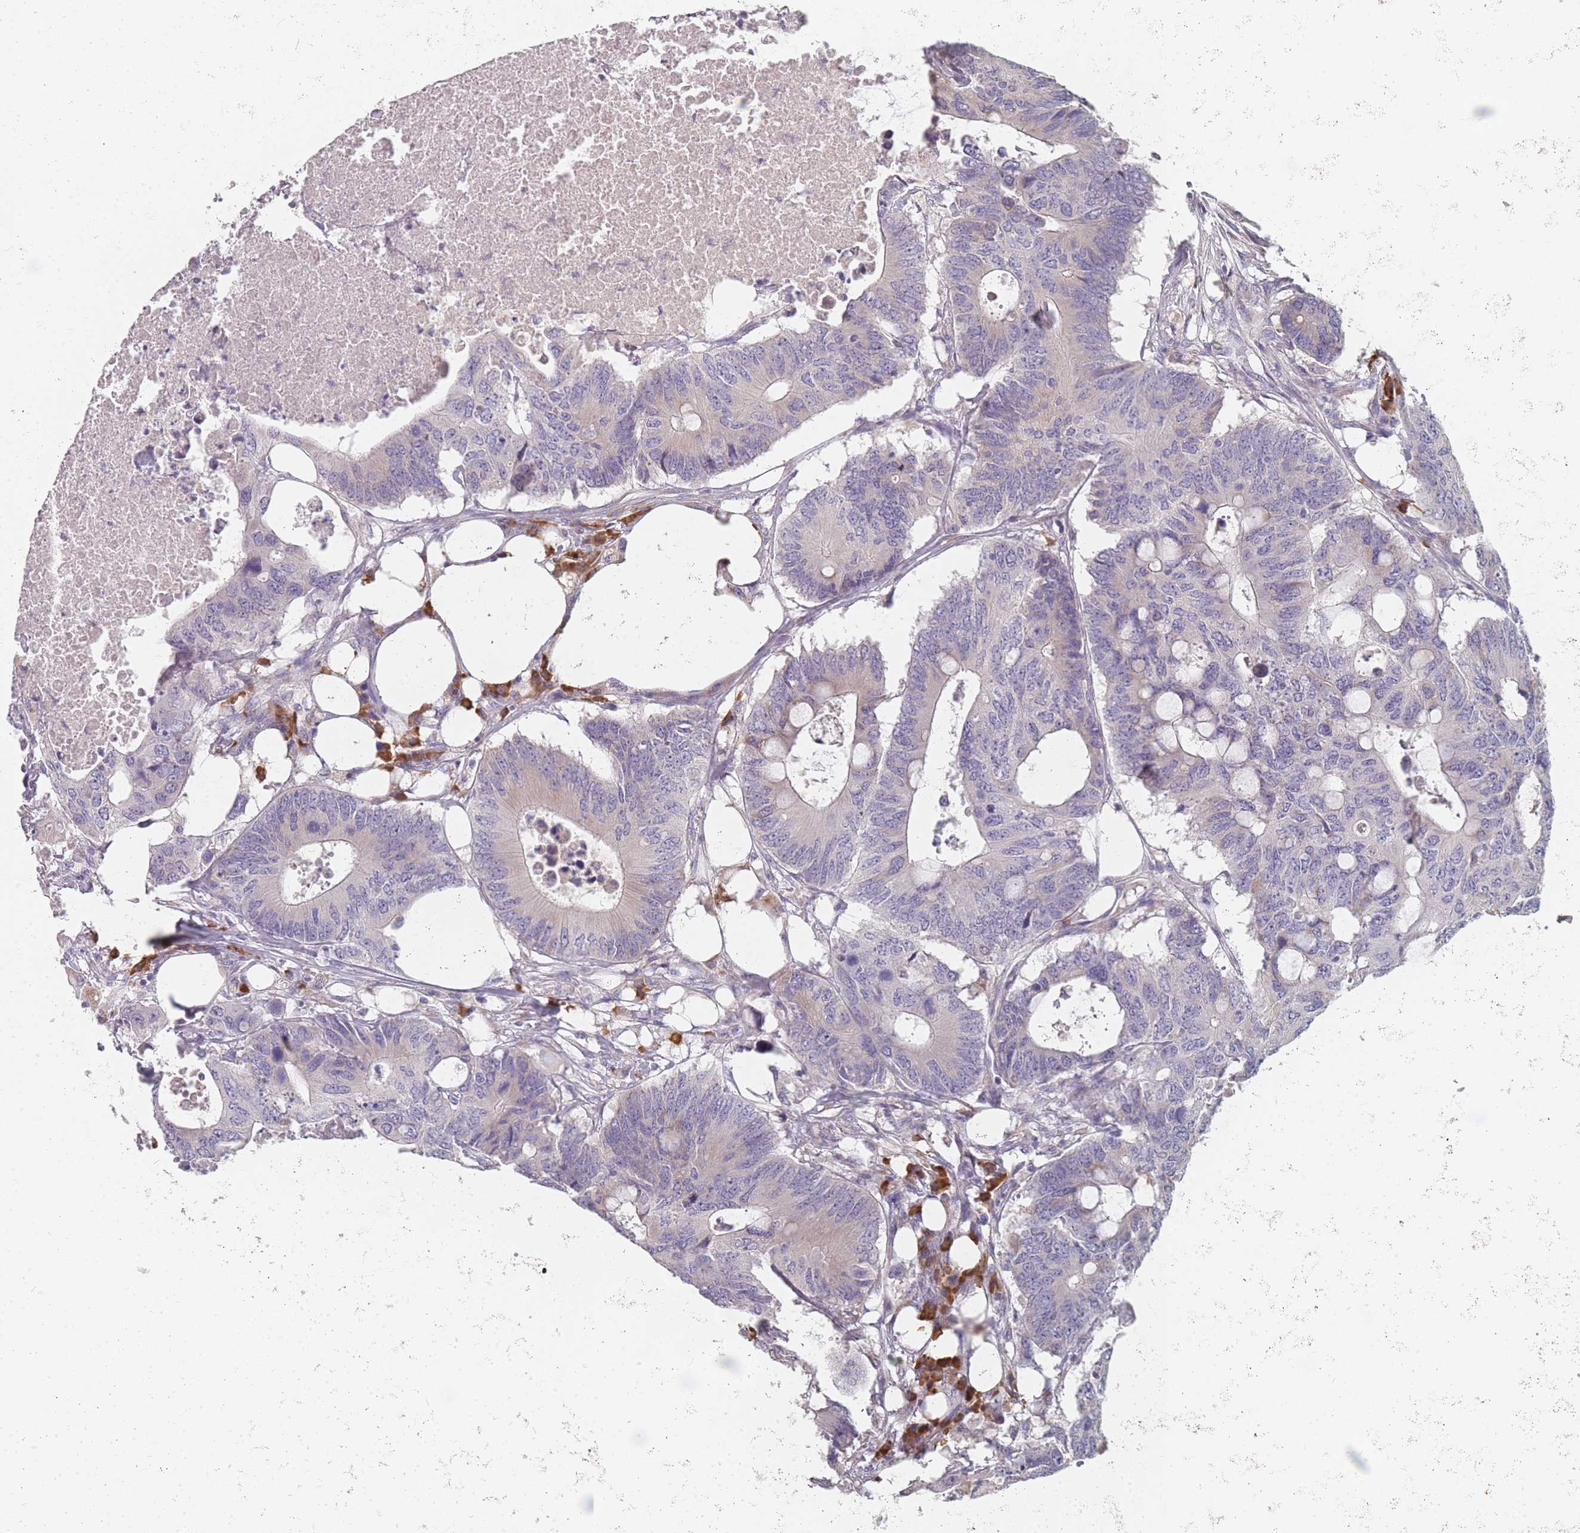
{"staining": {"intensity": "negative", "quantity": "none", "location": "none"}, "tissue": "colorectal cancer", "cell_type": "Tumor cells", "image_type": "cancer", "snomed": [{"axis": "morphology", "description": "Adenocarcinoma, NOS"}, {"axis": "topography", "description": "Colon"}], "caption": "Tumor cells are negative for brown protein staining in colorectal cancer (adenocarcinoma).", "gene": "SLC35E4", "patient": {"sex": "male", "age": 71}}